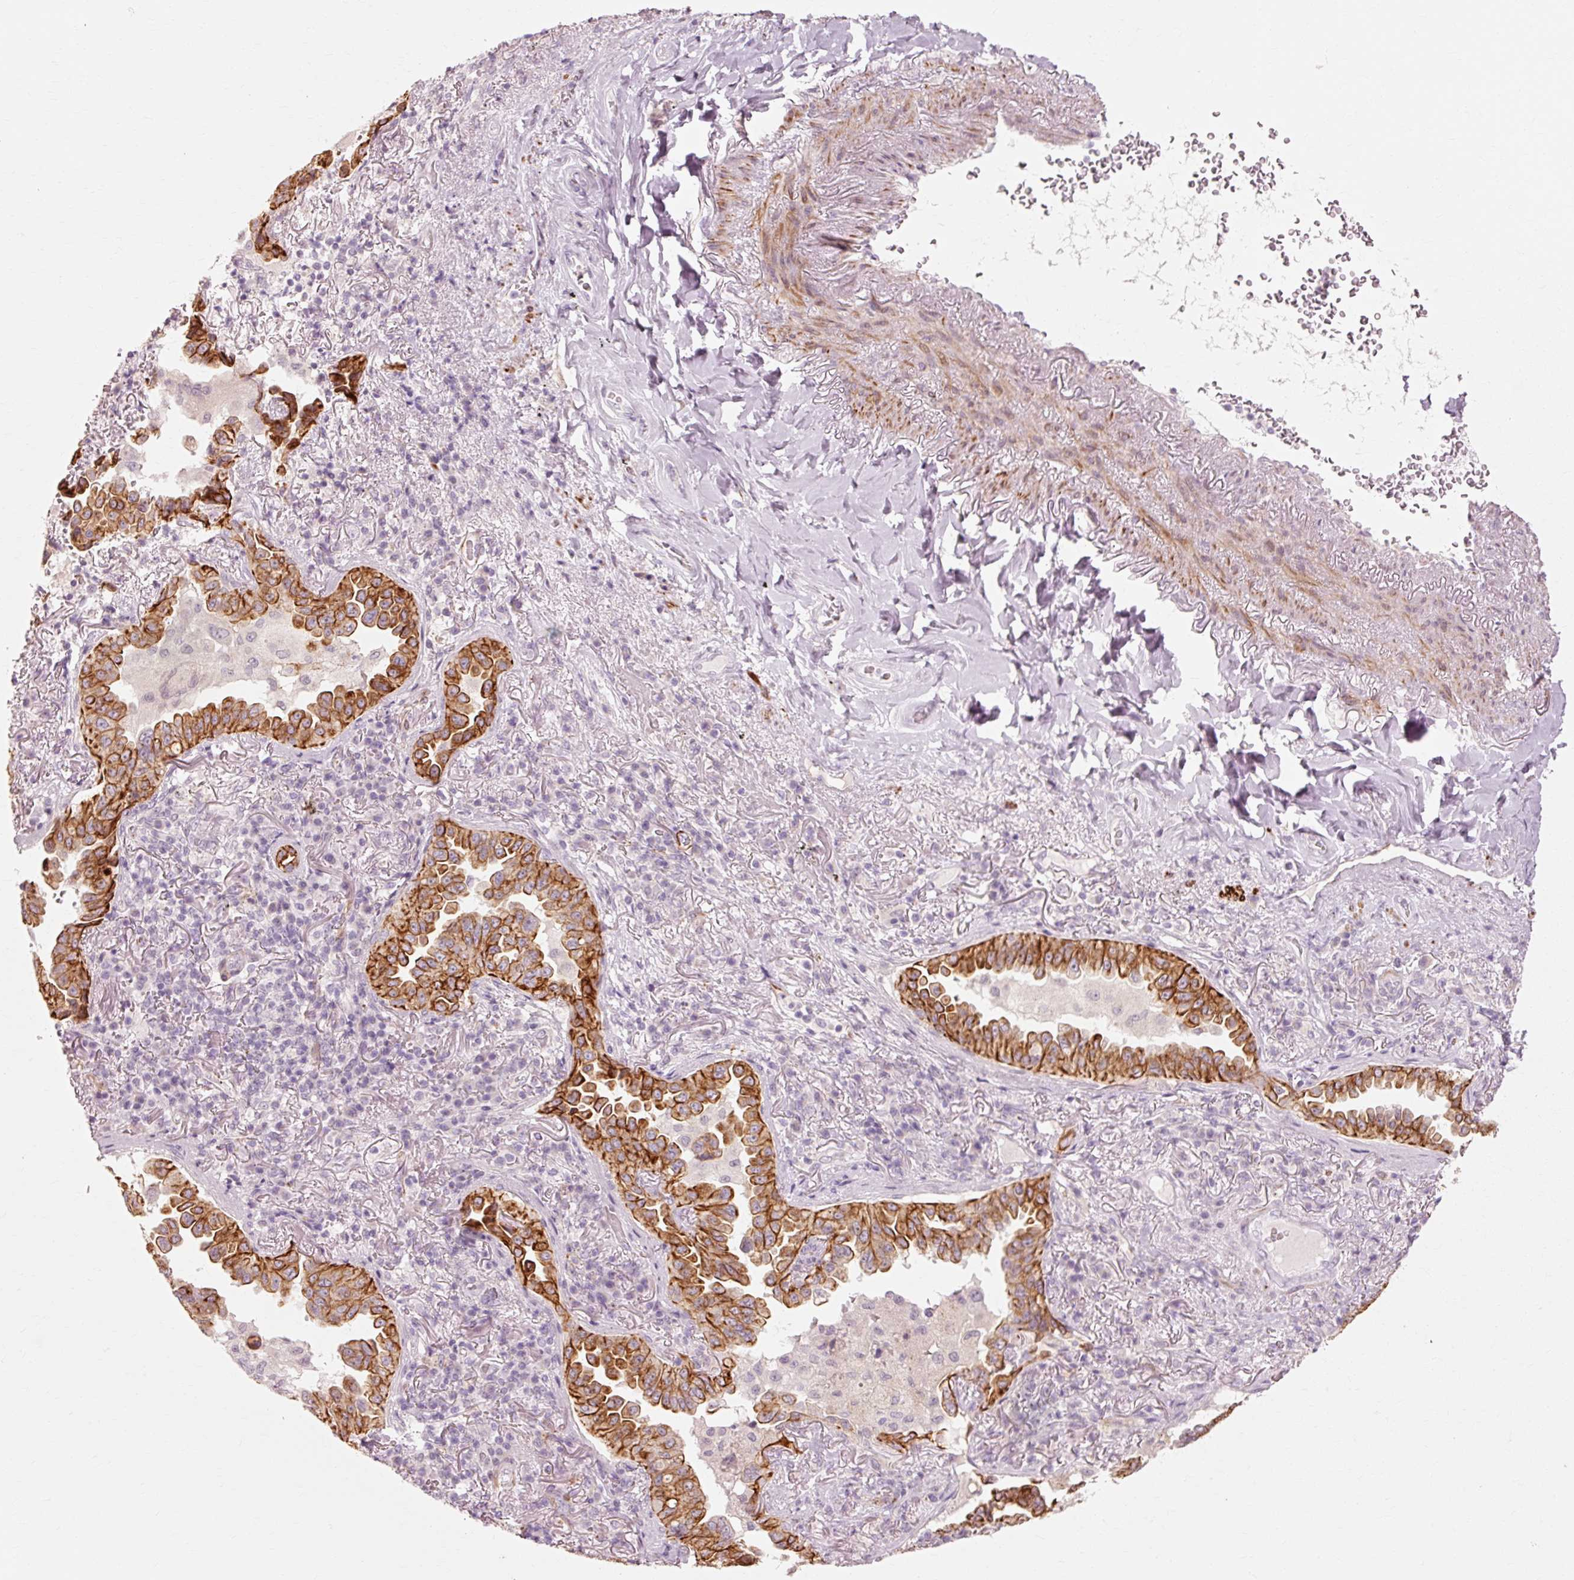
{"staining": {"intensity": "strong", "quantity": ">75%", "location": "cytoplasmic/membranous"}, "tissue": "lung cancer", "cell_type": "Tumor cells", "image_type": "cancer", "snomed": [{"axis": "morphology", "description": "Adenocarcinoma, NOS"}, {"axis": "topography", "description": "Lung"}], "caption": "Human lung adenocarcinoma stained for a protein (brown) exhibits strong cytoplasmic/membranous positive staining in about >75% of tumor cells.", "gene": "TRIM73", "patient": {"sex": "female", "age": 69}}